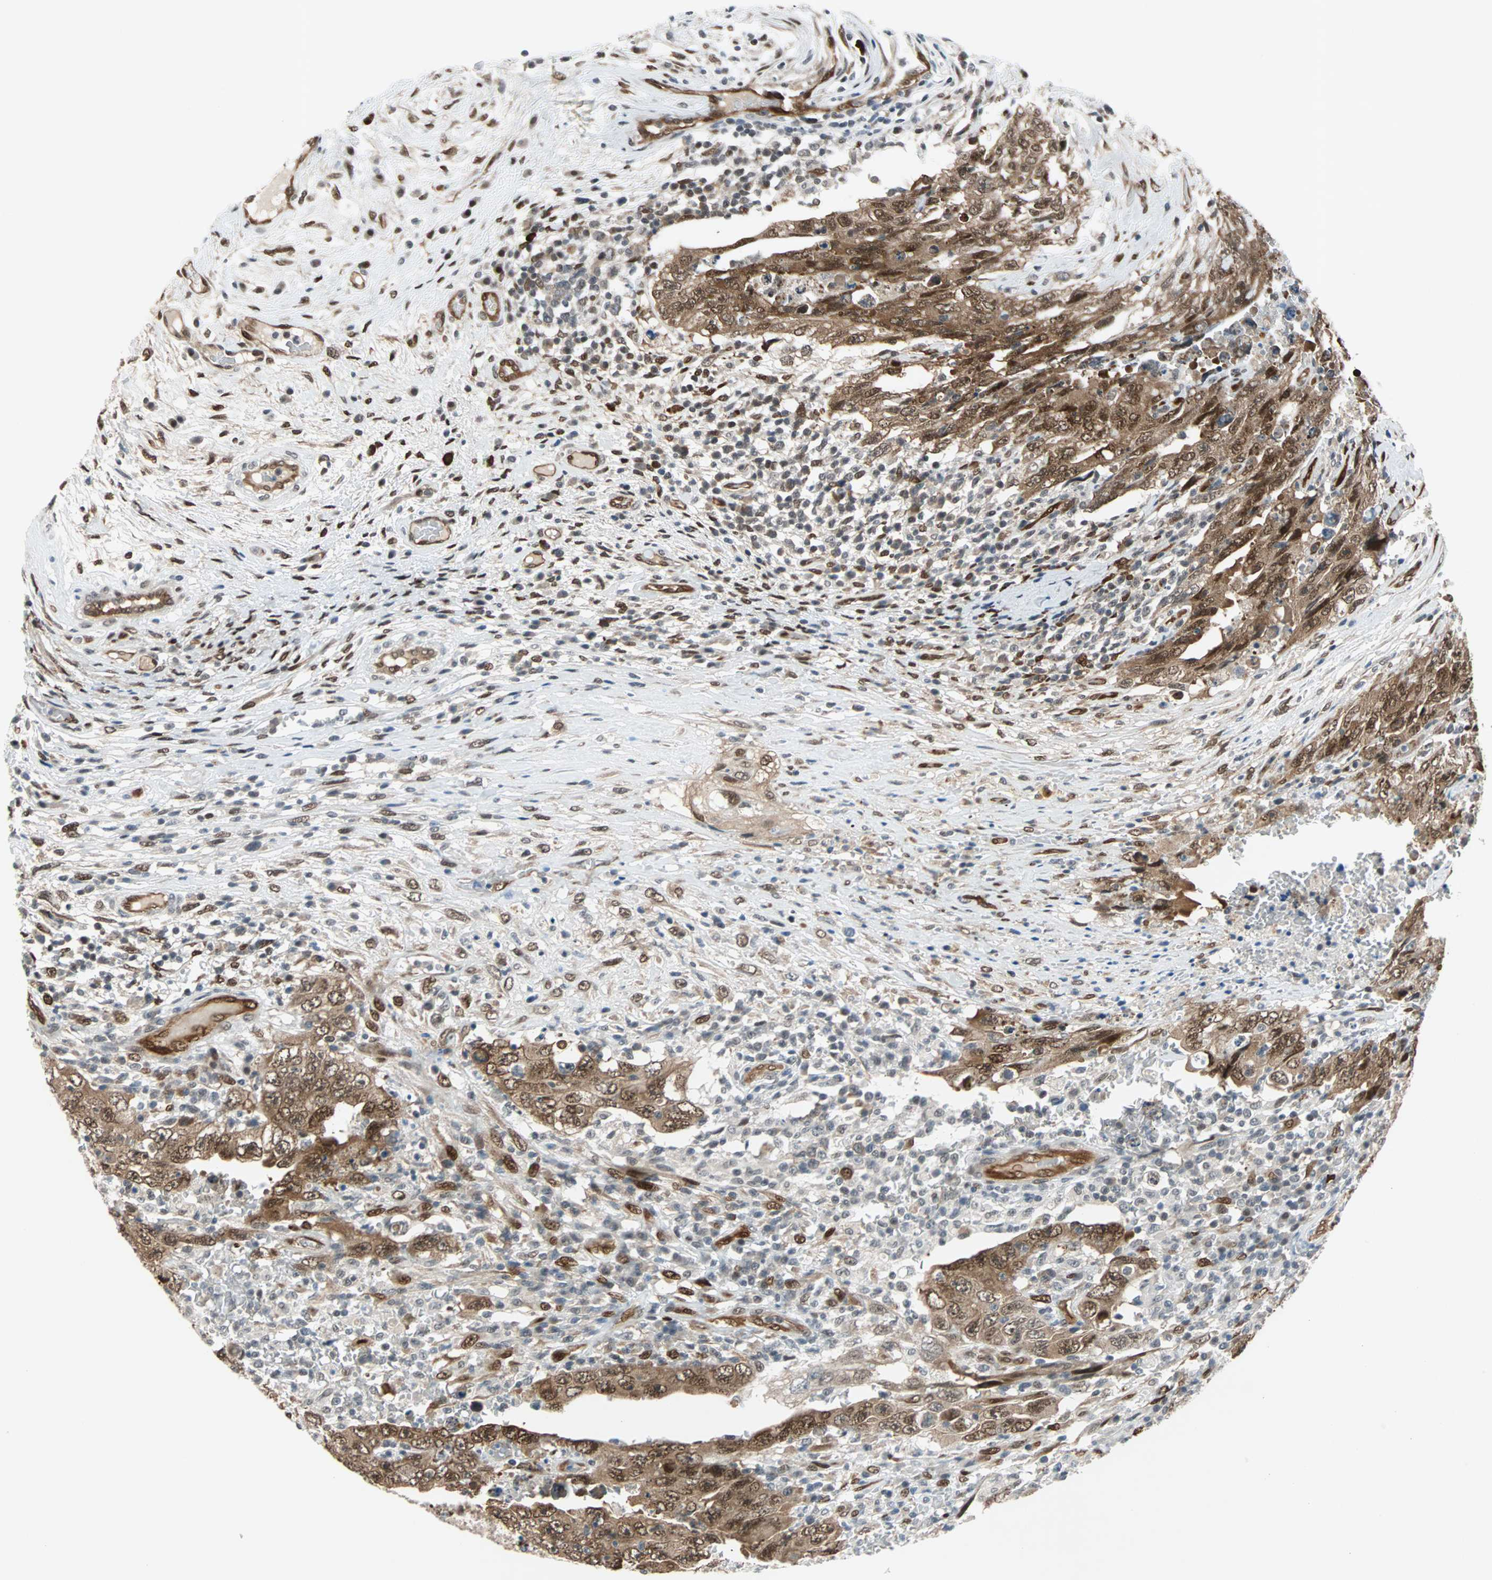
{"staining": {"intensity": "strong", "quantity": ">75%", "location": "cytoplasmic/membranous,nuclear"}, "tissue": "testis cancer", "cell_type": "Tumor cells", "image_type": "cancer", "snomed": [{"axis": "morphology", "description": "Carcinoma, Embryonal, NOS"}, {"axis": "topography", "description": "Testis"}], "caption": "Testis cancer stained with DAB (3,3'-diaminobenzidine) immunohistochemistry (IHC) reveals high levels of strong cytoplasmic/membranous and nuclear positivity in about >75% of tumor cells.", "gene": "WWTR1", "patient": {"sex": "male", "age": 26}}